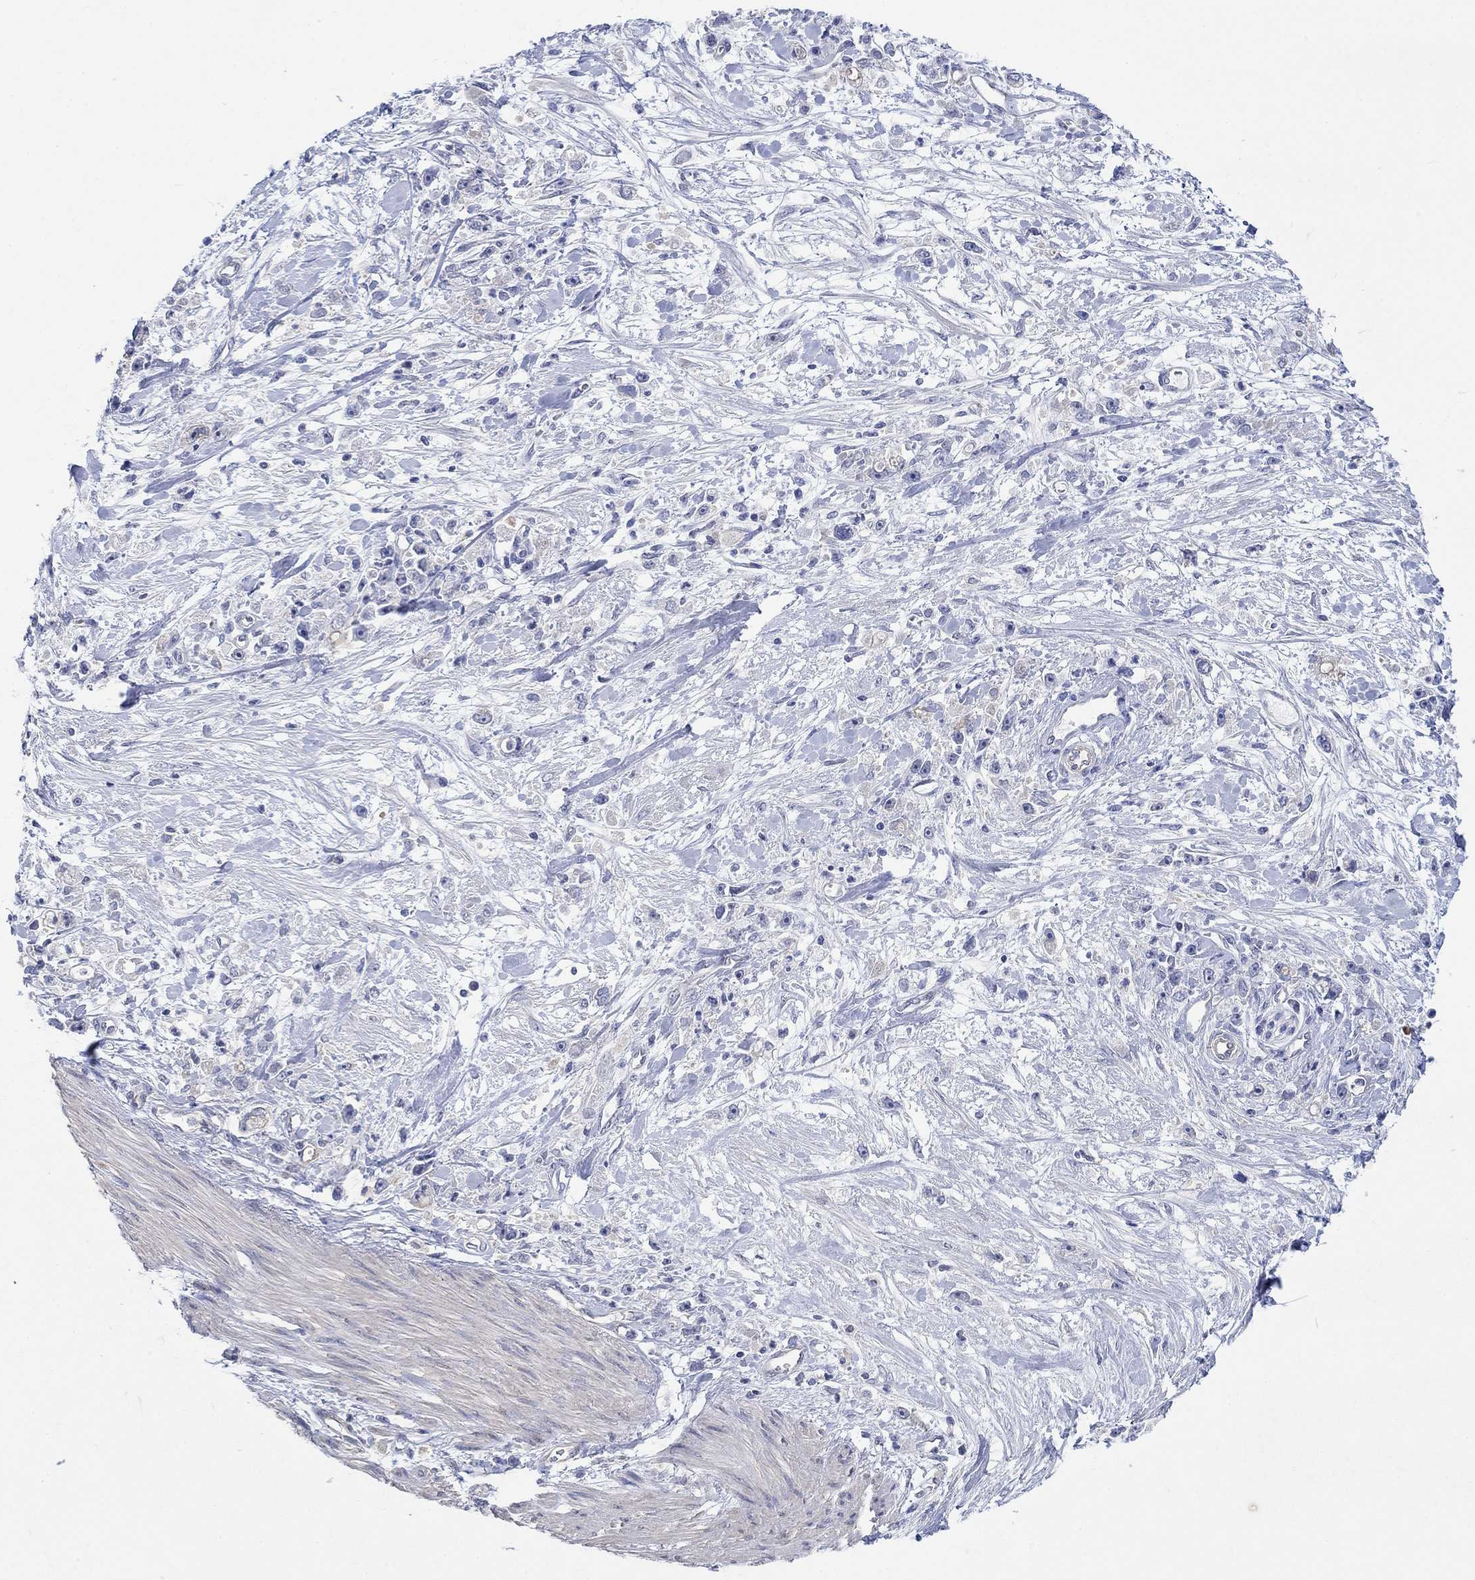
{"staining": {"intensity": "negative", "quantity": "none", "location": "none"}, "tissue": "stomach cancer", "cell_type": "Tumor cells", "image_type": "cancer", "snomed": [{"axis": "morphology", "description": "Adenocarcinoma, NOS"}, {"axis": "topography", "description": "Stomach"}], "caption": "Human stomach cancer (adenocarcinoma) stained for a protein using IHC exhibits no staining in tumor cells.", "gene": "AGRP", "patient": {"sex": "female", "age": 59}}